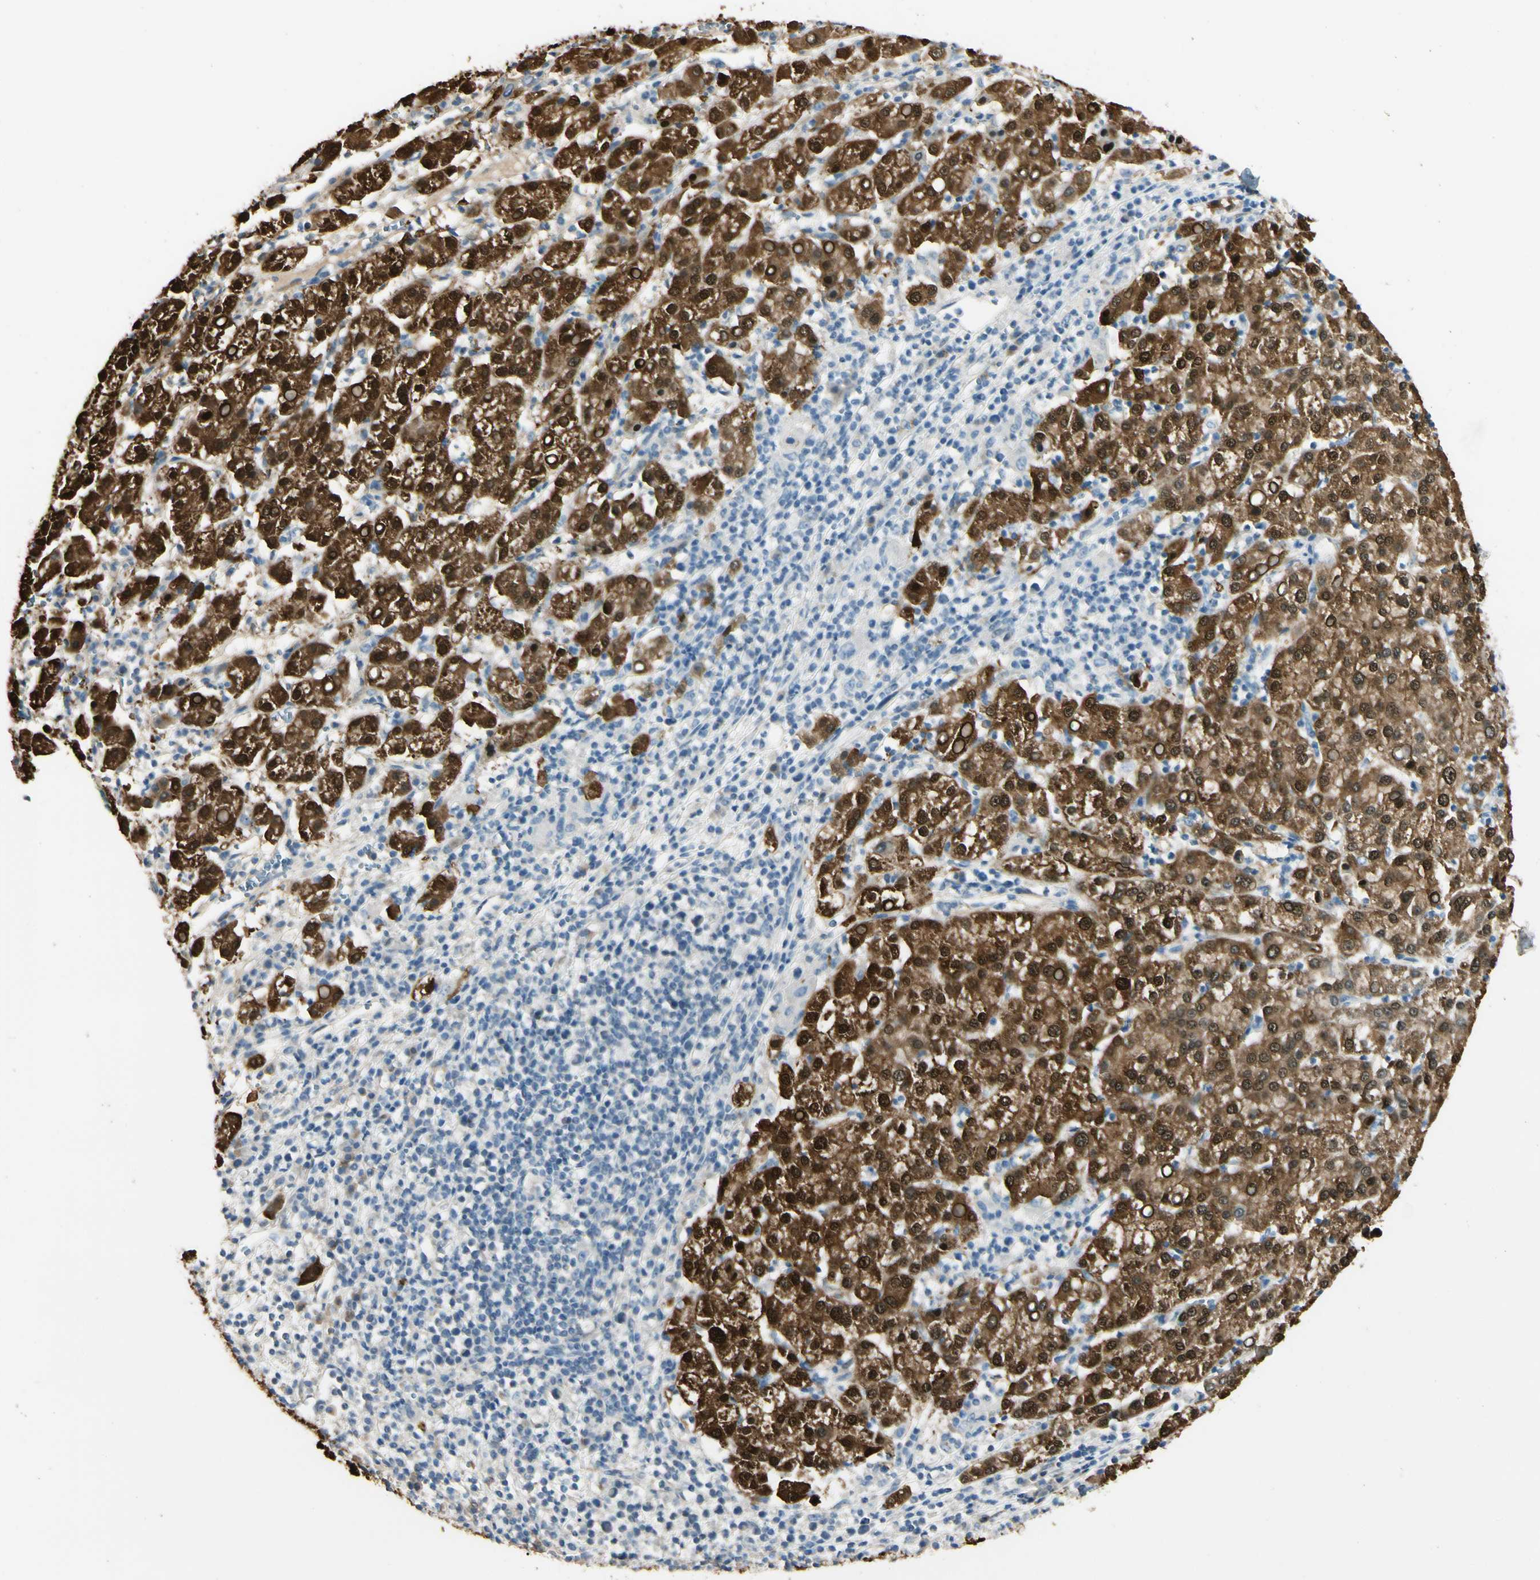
{"staining": {"intensity": "strong", "quantity": ">75%", "location": "cytoplasmic/membranous,nuclear"}, "tissue": "liver cancer", "cell_type": "Tumor cells", "image_type": "cancer", "snomed": [{"axis": "morphology", "description": "Carcinoma, Hepatocellular, NOS"}, {"axis": "topography", "description": "Liver"}], "caption": "IHC photomicrograph of human liver cancer (hepatocellular carcinoma) stained for a protein (brown), which demonstrates high levels of strong cytoplasmic/membranous and nuclear positivity in about >75% of tumor cells.", "gene": "GNE", "patient": {"sex": "female", "age": 58}}